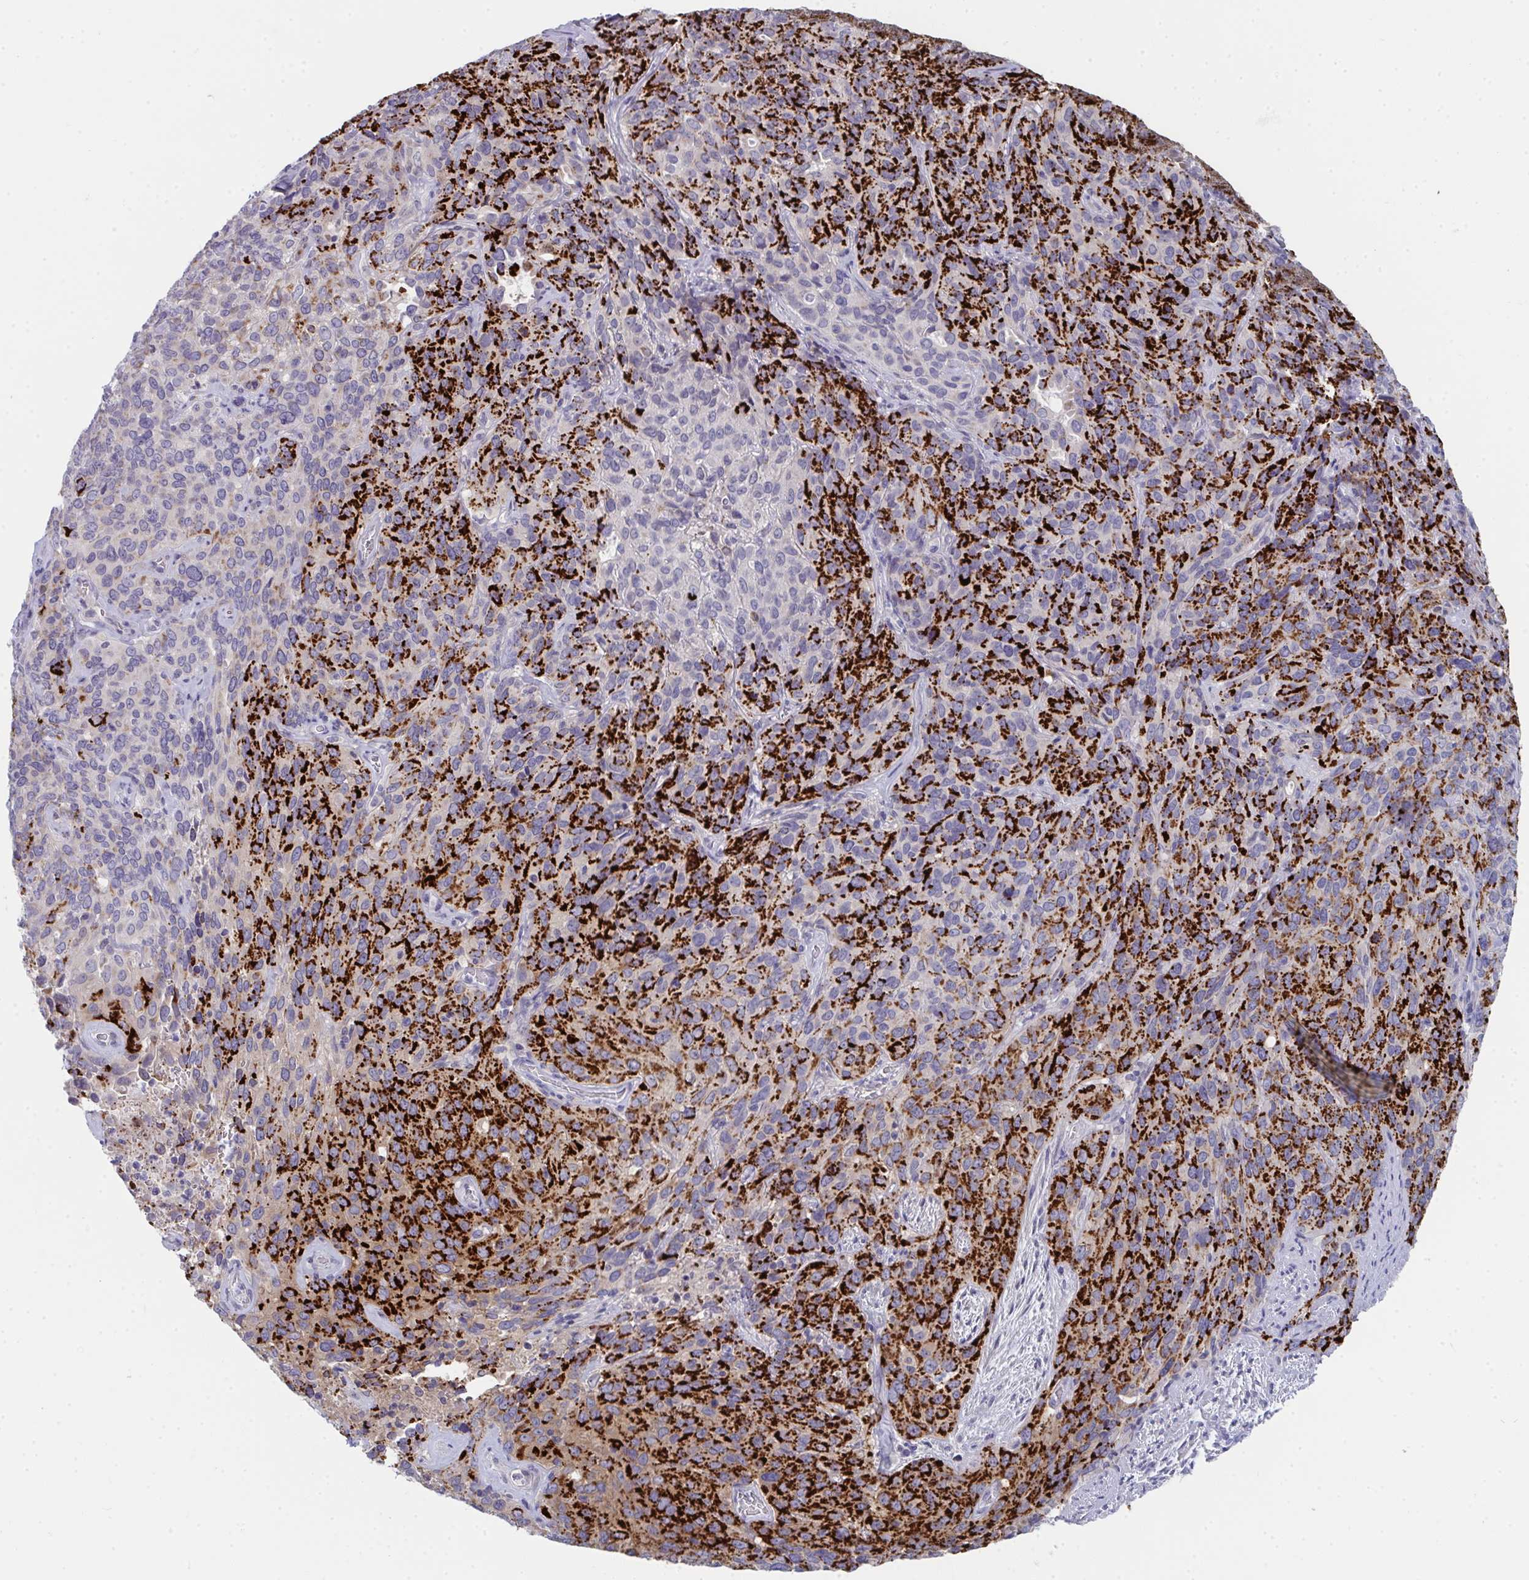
{"staining": {"intensity": "strong", "quantity": "25%-75%", "location": "cytoplasmic/membranous"}, "tissue": "cervical cancer", "cell_type": "Tumor cells", "image_type": "cancer", "snomed": [{"axis": "morphology", "description": "Squamous cell carcinoma, NOS"}, {"axis": "topography", "description": "Cervix"}], "caption": "Tumor cells demonstrate high levels of strong cytoplasmic/membranous positivity in approximately 25%-75% of cells in cervical cancer (squamous cell carcinoma).", "gene": "VWDE", "patient": {"sex": "female", "age": 51}}